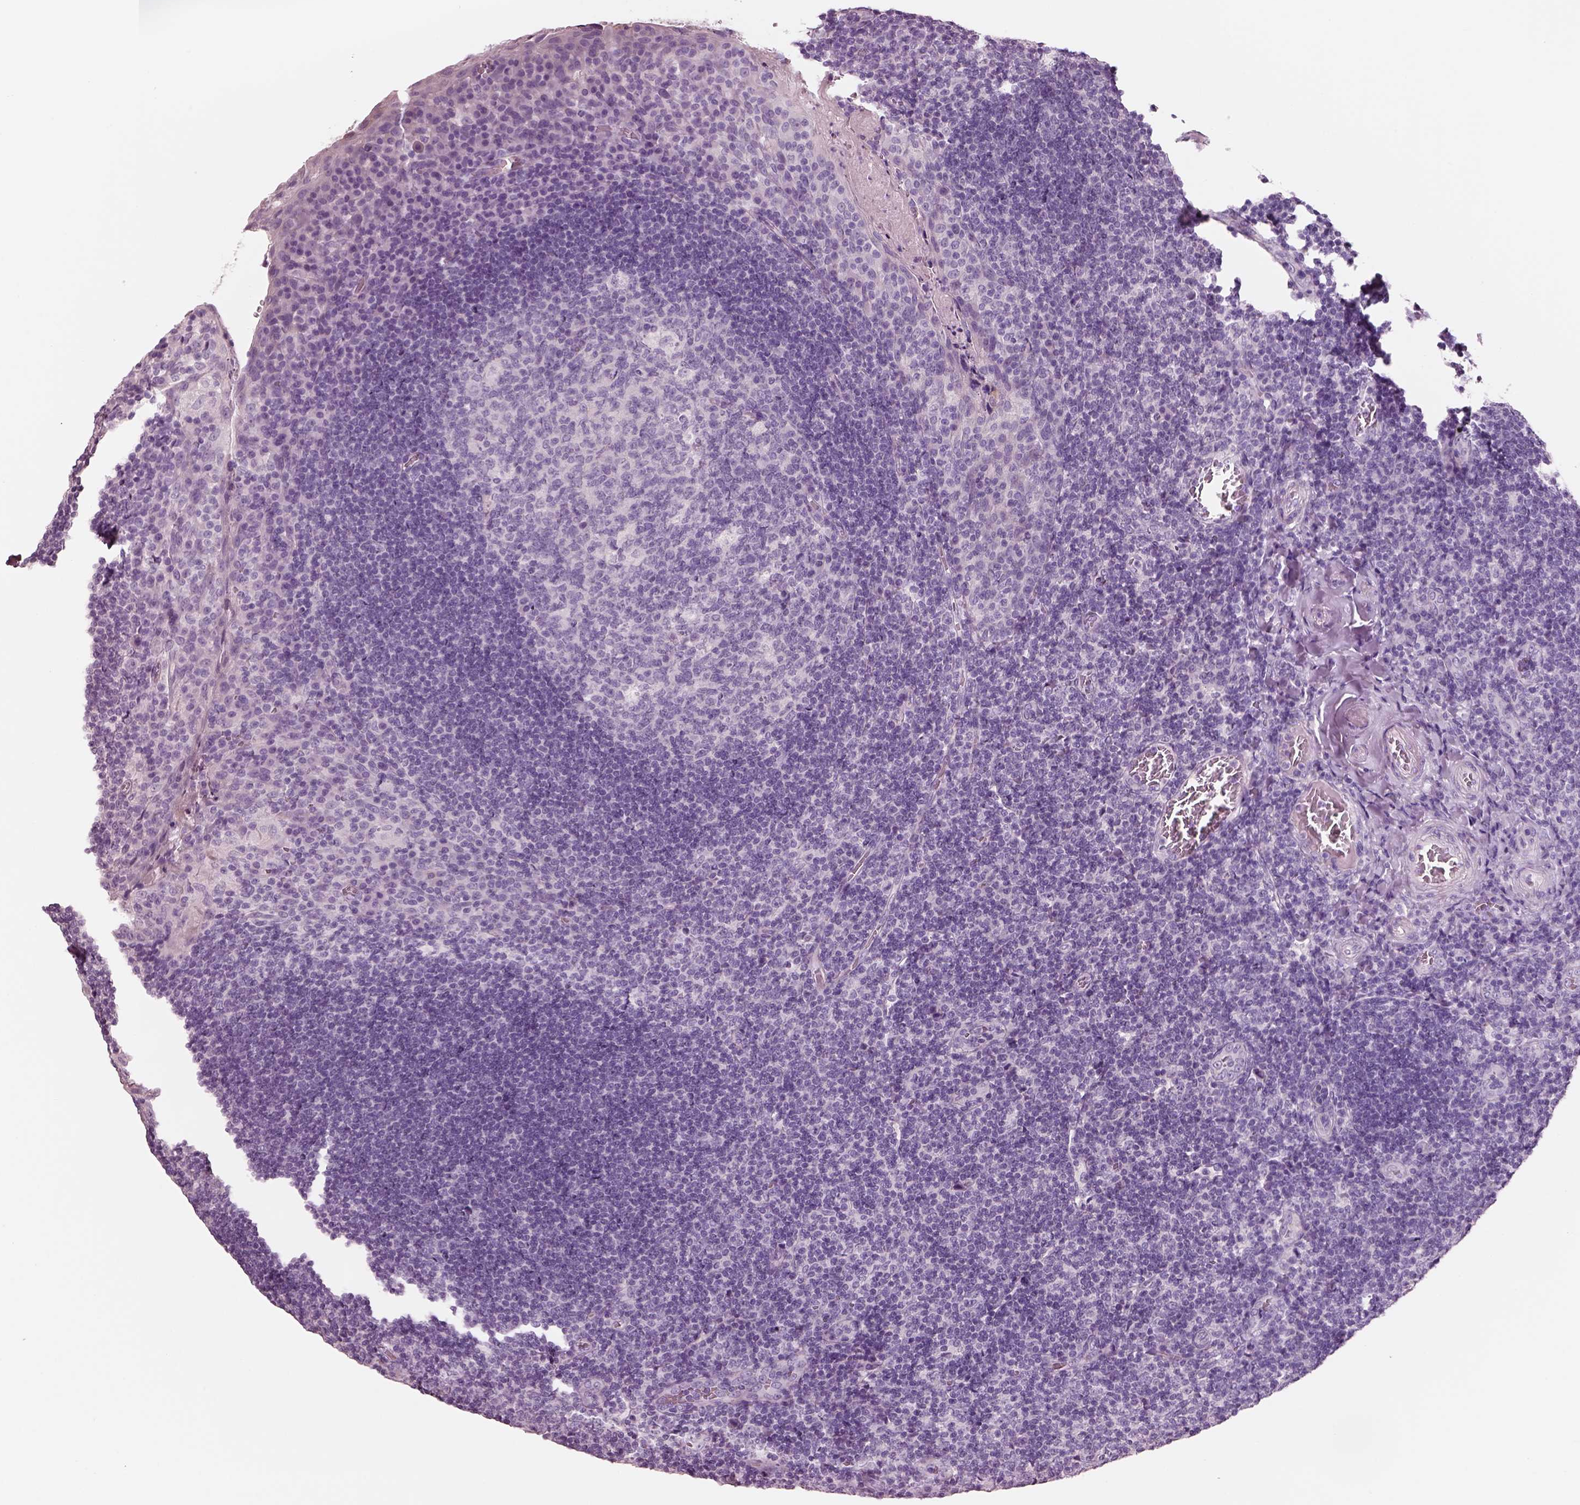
{"staining": {"intensity": "negative", "quantity": "none", "location": "none"}, "tissue": "tonsil", "cell_type": "Germinal center cells", "image_type": "normal", "snomed": [{"axis": "morphology", "description": "Normal tissue, NOS"}, {"axis": "topography", "description": "Tonsil"}], "caption": "Image shows no protein expression in germinal center cells of benign tonsil. The staining was performed using DAB to visualize the protein expression in brown, while the nuclei were stained in blue with hematoxylin (Magnification: 20x).", "gene": "PNOC", "patient": {"sex": "male", "age": 17}}